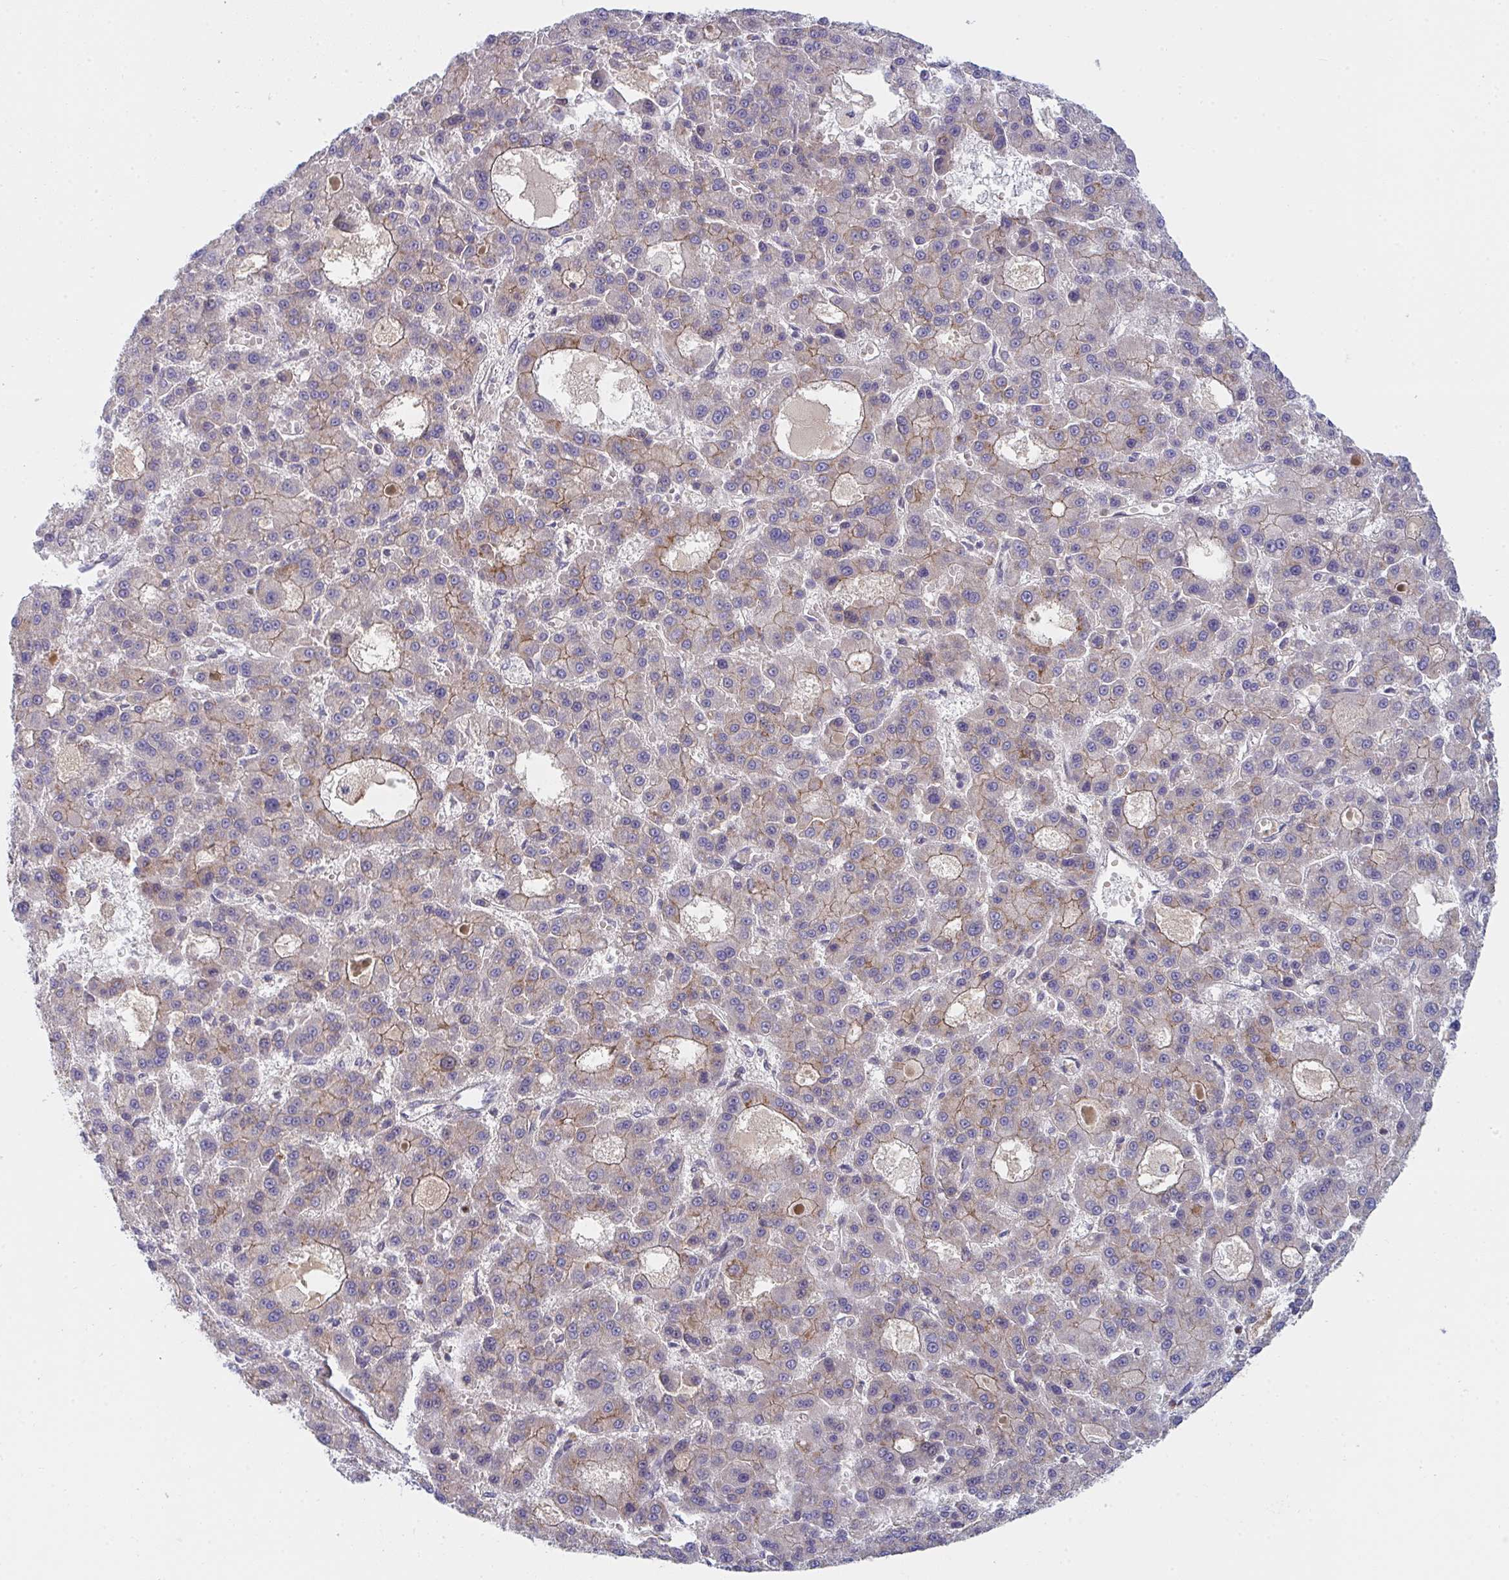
{"staining": {"intensity": "weak", "quantity": "25%-75%", "location": "cytoplasmic/membranous"}, "tissue": "liver cancer", "cell_type": "Tumor cells", "image_type": "cancer", "snomed": [{"axis": "morphology", "description": "Carcinoma, Hepatocellular, NOS"}, {"axis": "topography", "description": "Liver"}], "caption": "An immunohistochemistry (IHC) histopathology image of neoplastic tissue is shown. Protein staining in brown highlights weak cytoplasmic/membranous positivity in liver cancer within tumor cells.", "gene": "TNFSF4", "patient": {"sex": "male", "age": 70}}